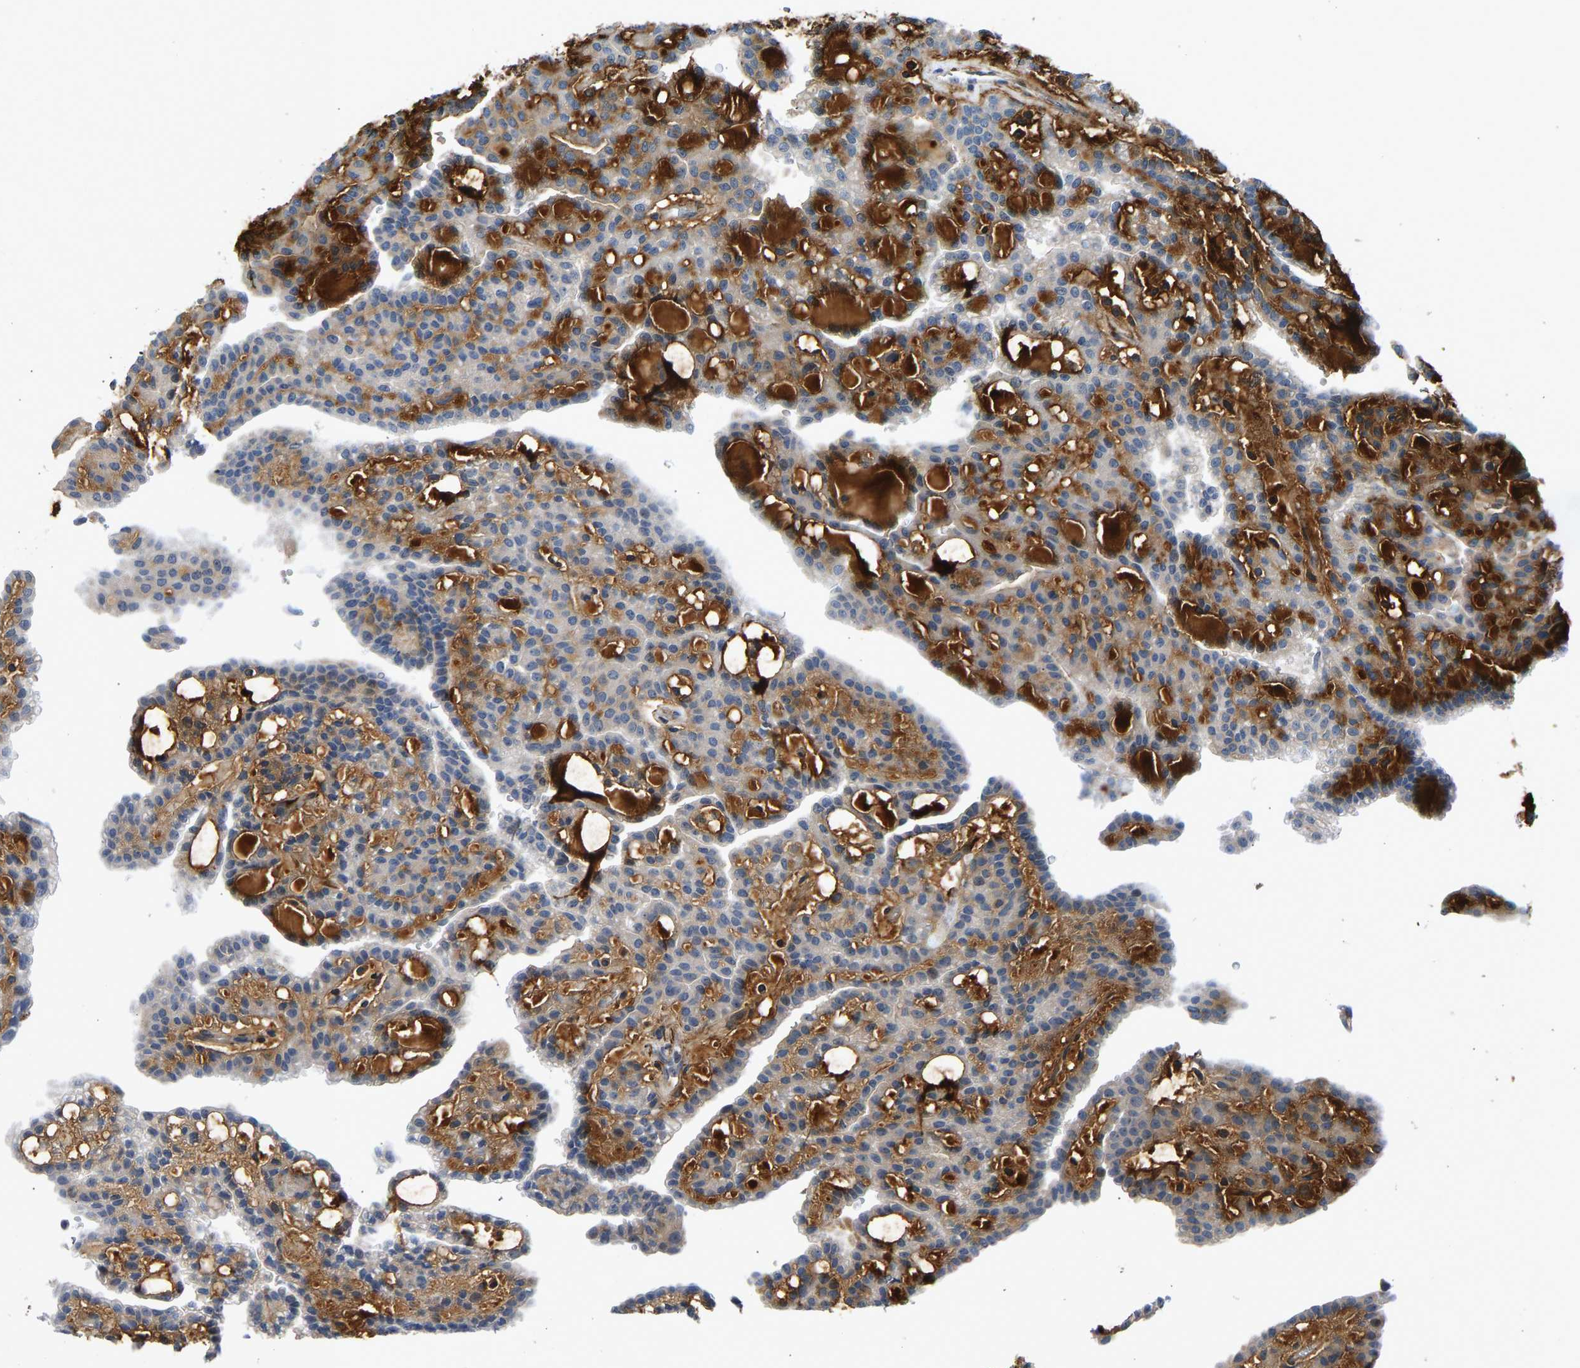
{"staining": {"intensity": "weak", "quantity": "25%-75%", "location": "cytoplasmic/membranous"}, "tissue": "renal cancer", "cell_type": "Tumor cells", "image_type": "cancer", "snomed": [{"axis": "morphology", "description": "Adenocarcinoma, NOS"}, {"axis": "topography", "description": "Kidney"}], "caption": "High-power microscopy captured an immunohistochemistry micrograph of renal cancer (adenocarcinoma), revealing weak cytoplasmic/membranous staining in about 25%-75% of tumor cells.", "gene": "RESF1", "patient": {"sex": "male", "age": 63}}